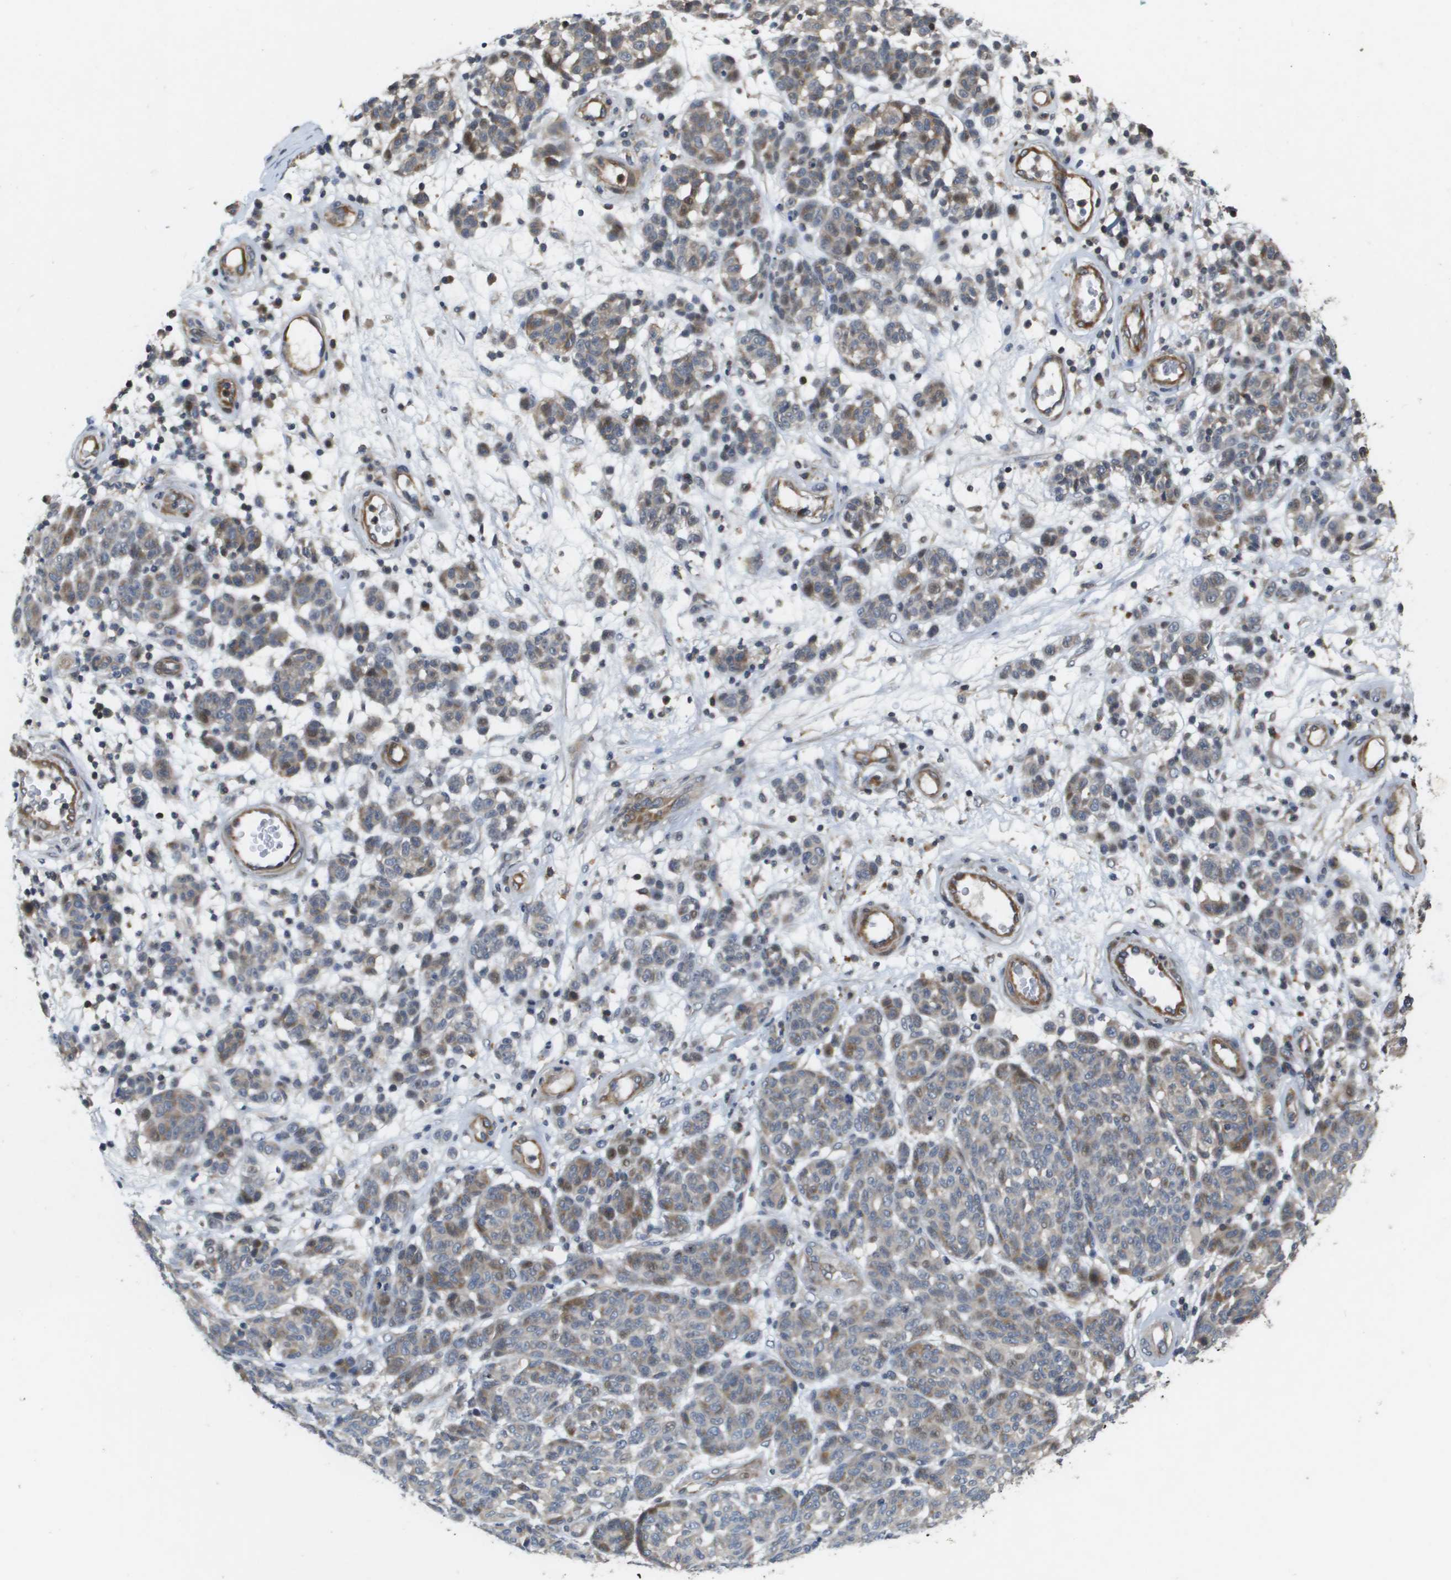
{"staining": {"intensity": "moderate", "quantity": "<25%", "location": "cytoplasmic/membranous"}, "tissue": "melanoma", "cell_type": "Tumor cells", "image_type": "cancer", "snomed": [{"axis": "morphology", "description": "Malignant melanoma, NOS"}, {"axis": "topography", "description": "Skin"}], "caption": "Melanoma tissue demonstrates moderate cytoplasmic/membranous expression in about <25% of tumor cells (DAB IHC with brightfield microscopy, high magnification).", "gene": "SCN4B", "patient": {"sex": "male", "age": 59}}